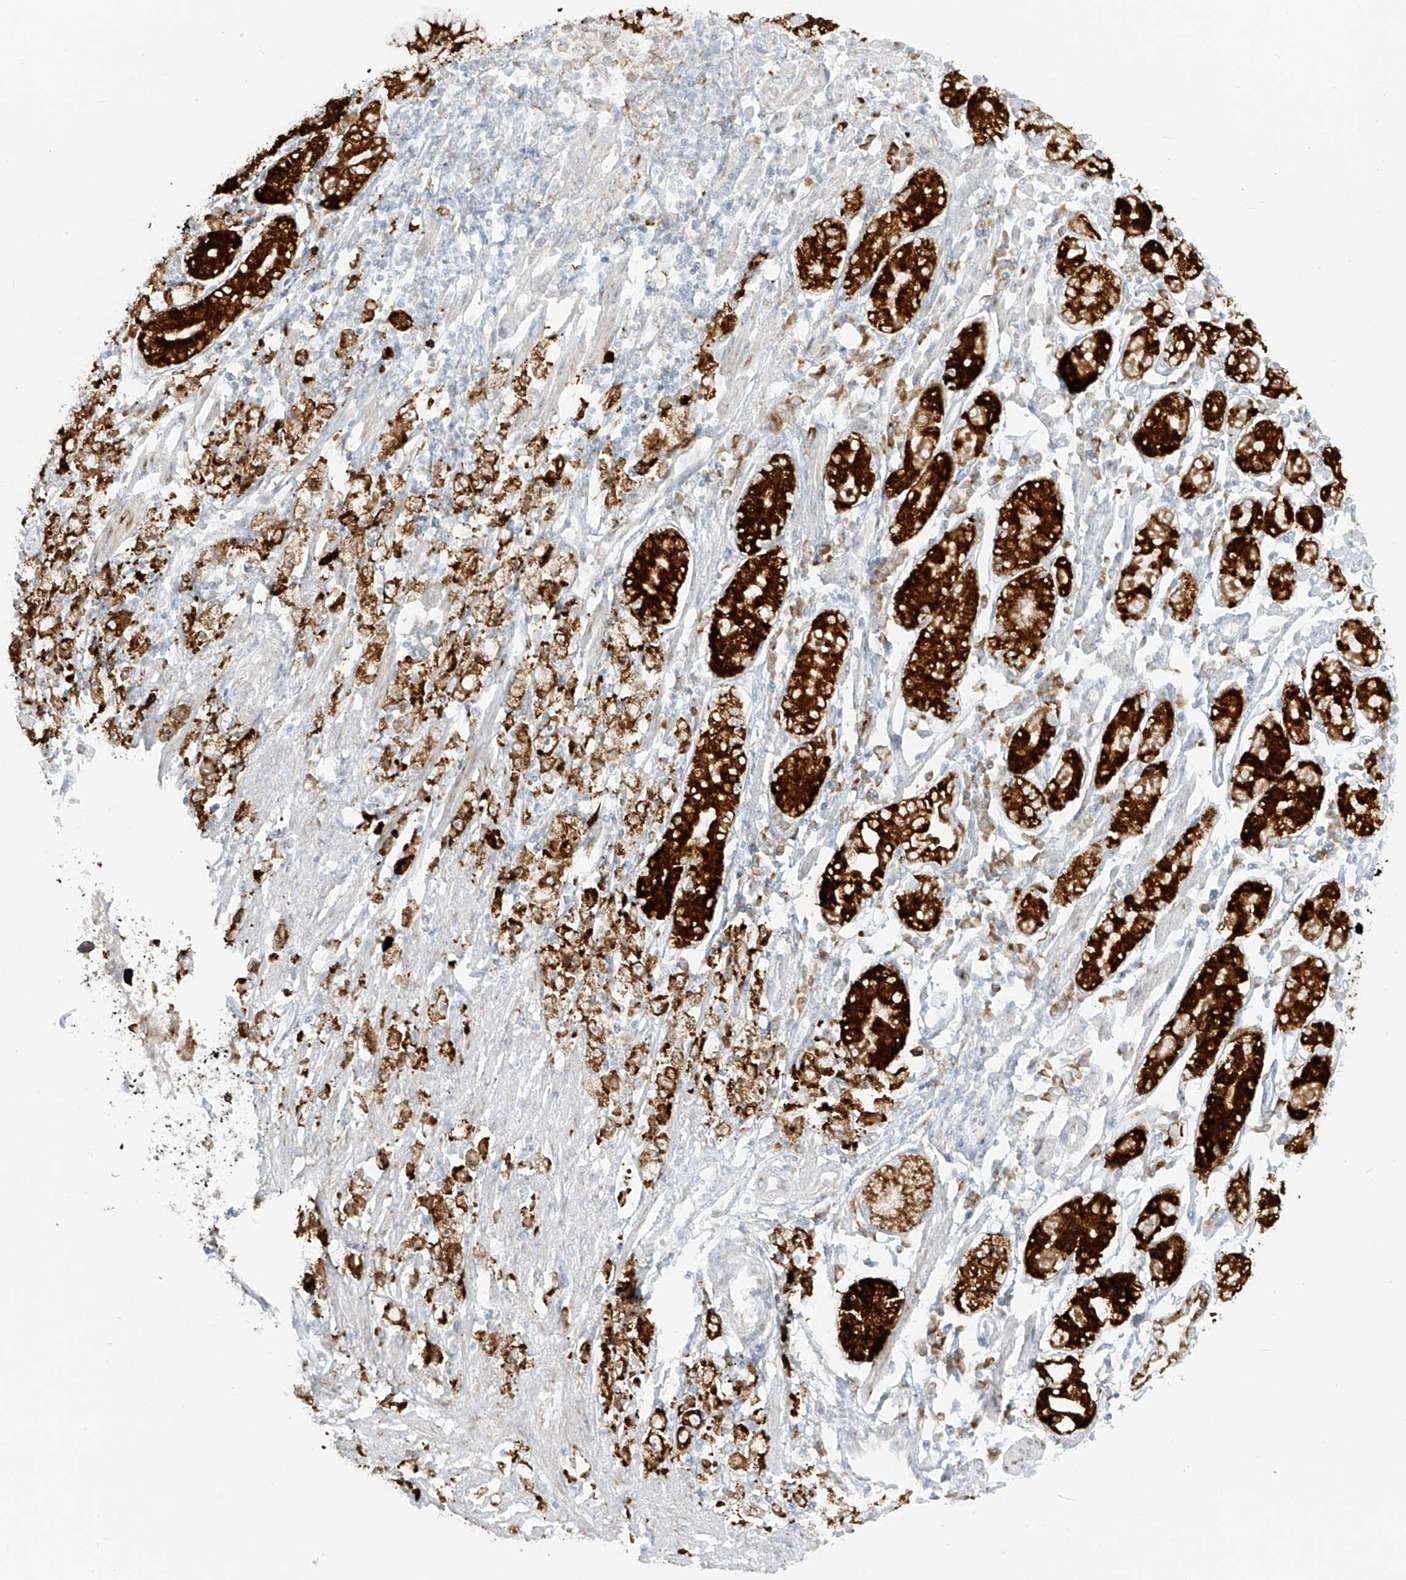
{"staining": {"intensity": "moderate", "quantity": ">75%", "location": "cytoplasmic/membranous"}, "tissue": "stomach cancer", "cell_type": "Tumor cells", "image_type": "cancer", "snomed": [{"axis": "morphology", "description": "Adenocarcinoma, NOS"}, {"axis": "topography", "description": "Stomach"}], "caption": "Stomach adenocarcinoma stained with a brown dye shows moderate cytoplasmic/membranous positive expression in approximately >75% of tumor cells.", "gene": "LRRC59", "patient": {"sex": "female", "age": 59}}